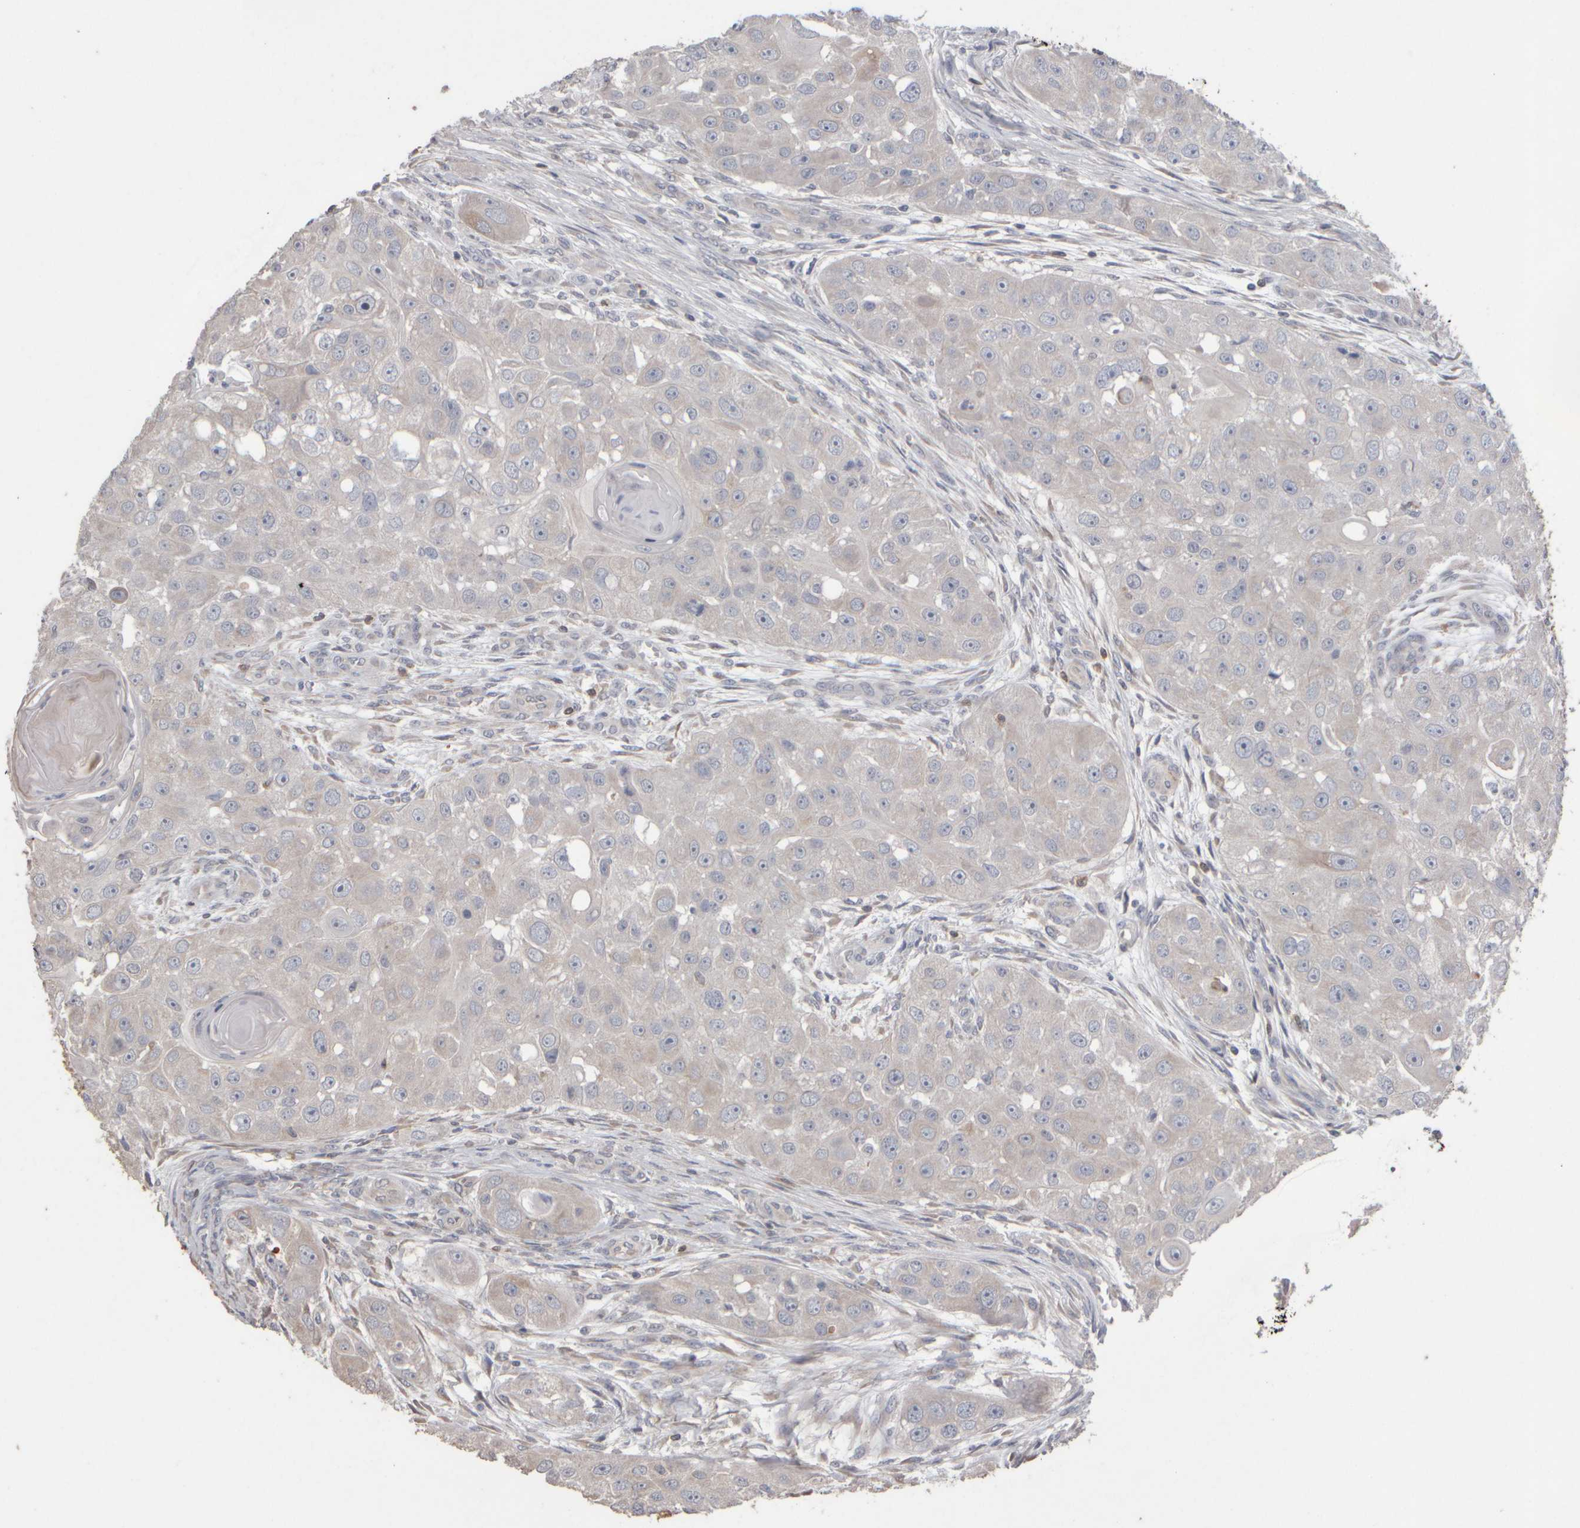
{"staining": {"intensity": "negative", "quantity": "none", "location": "none"}, "tissue": "head and neck cancer", "cell_type": "Tumor cells", "image_type": "cancer", "snomed": [{"axis": "morphology", "description": "Normal tissue, NOS"}, {"axis": "morphology", "description": "Squamous cell carcinoma, NOS"}, {"axis": "topography", "description": "Skeletal muscle"}, {"axis": "topography", "description": "Head-Neck"}], "caption": "Immunohistochemistry image of human head and neck squamous cell carcinoma stained for a protein (brown), which demonstrates no positivity in tumor cells.", "gene": "EPHX2", "patient": {"sex": "male", "age": 51}}